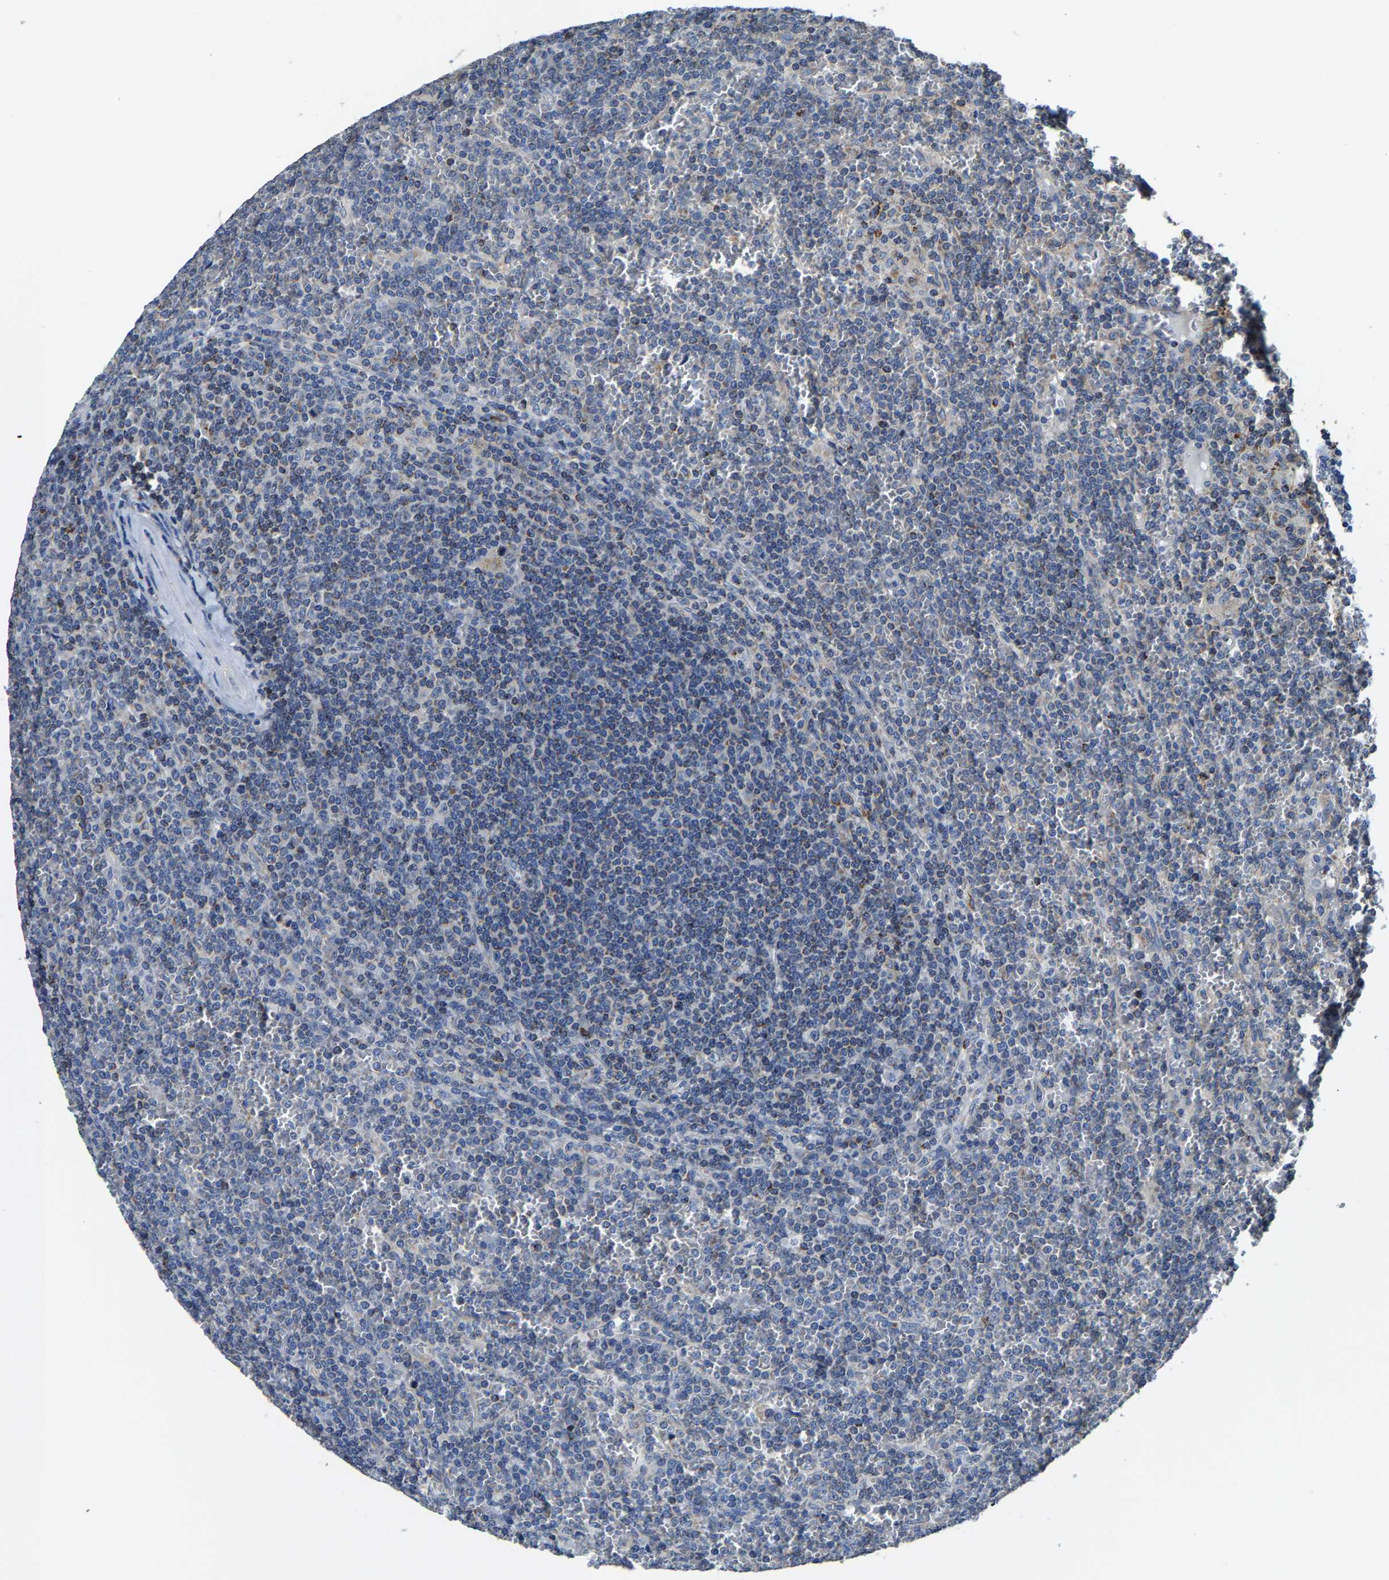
{"staining": {"intensity": "weak", "quantity": "<25%", "location": "cytoplasmic/membranous"}, "tissue": "lymphoma", "cell_type": "Tumor cells", "image_type": "cancer", "snomed": [{"axis": "morphology", "description": "Malignant lymphoma, non-Hodgkin's type, Low grade"}, {"axis": "topography", "description": "Spleen"}], "caption": "Human lymphoma stained for a protein using immunohistochemistry (IHC) exhibits no expression in tumor cells.", "gene": "AGK", "patient": {"sex": "female", "age": 19}}